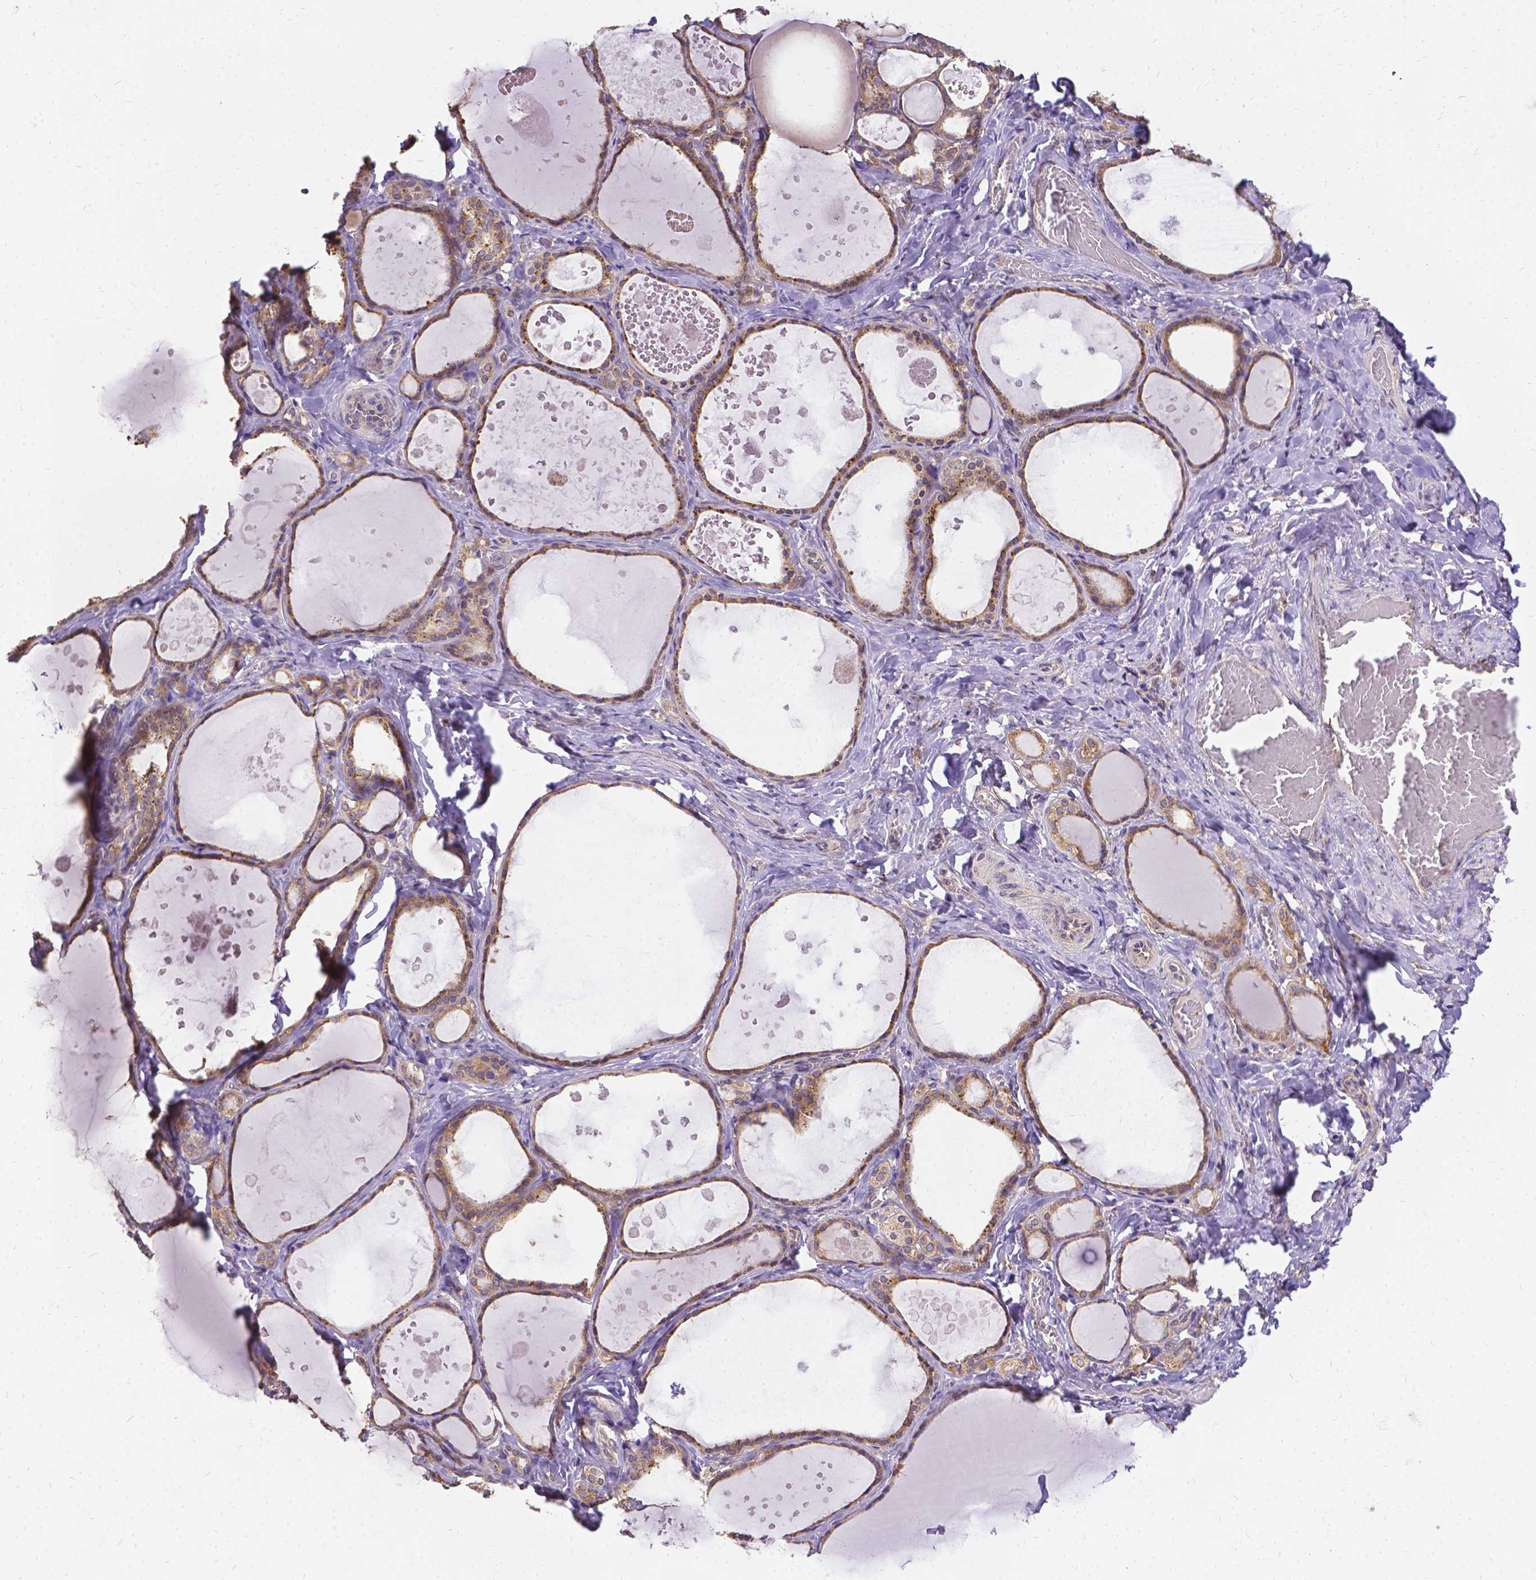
{"staining": {"intensity": "moderate", "quantity": ">75%", "location": "cytoplasmic/membranous"}, "tissue": "thyroid gland", "cell_type": "Glandular cells", "image_type": "normal", "snomed": [{"axis": "morphology", "description": "Normal tissue, NOS"}, {"axis": "topography", "description": "Thyroid gland"}], "caption": "Approximately >75% of glandular cells in benign human thyroid gland display moderate cytoplasmic/membranous protein staining as visualized by brown immunohistochemical staining.", "gene": "DENND6A", "patient": {"sex": "female", "age": 56}}